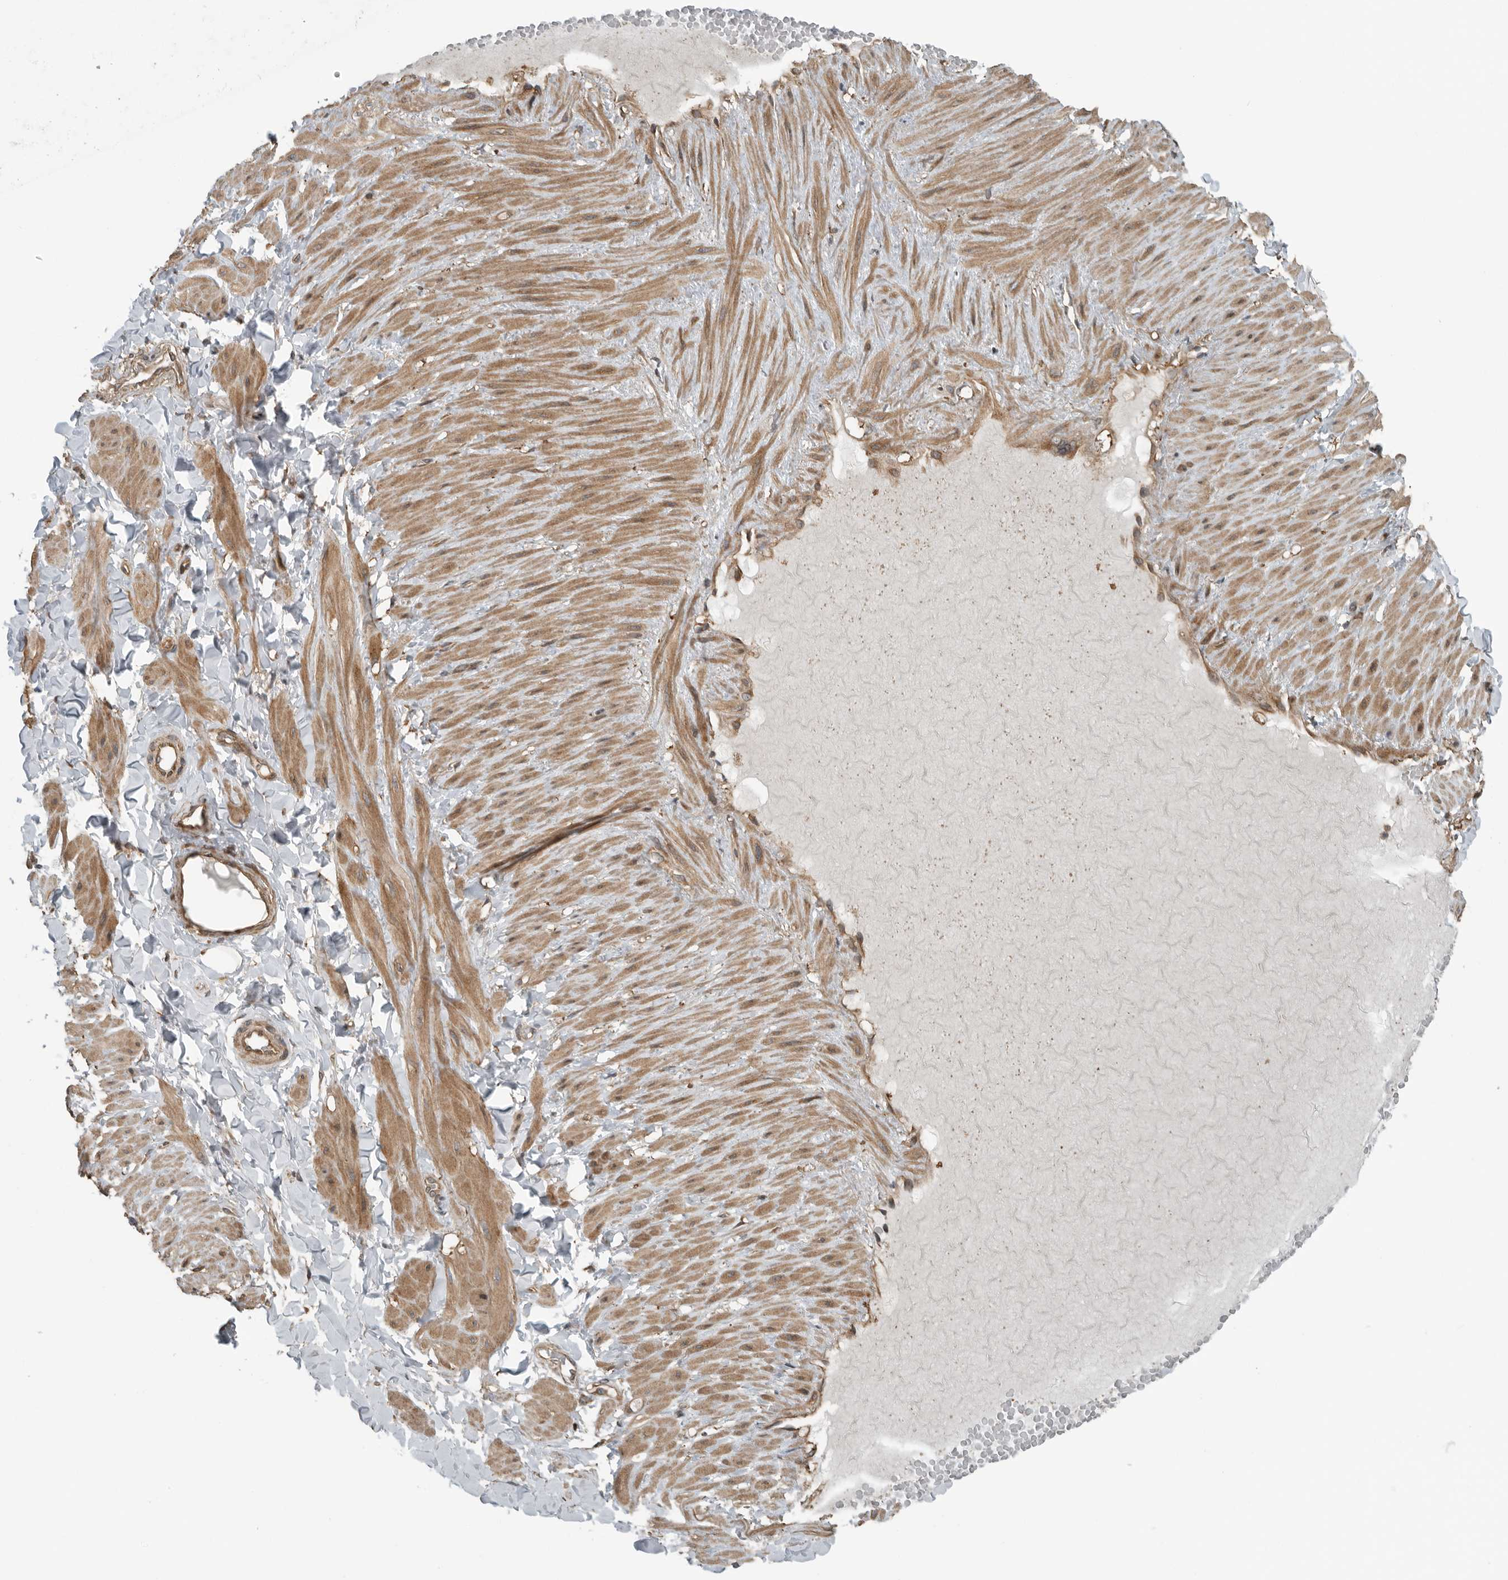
{"staining": {"intensity": "moderate", "quantity": ">75%", "location": "cytoplasmic/membranous"}, "tissue": "soft tissue", "cell_type": "Fibroblasts", "image_type": "normal", "snomed": [{"axis": "morphology", "description": "Normal tissue, NOS"}, {"axis": "topography", "description": "Adipose tissue"}, {"axis": "topography", "description": "Vascular tissue"}, {"axis": "topography", "description": "Peripheral nerve tissue"}], "caption": "Immunohistochemical staining of benign soft tissue shows >75% levels of moderate cytoplasmic/membranous protein expression in about >75% of fibroblasts.", "gene": "AMFR", "patient": {"sex": "male", "age": 25}}